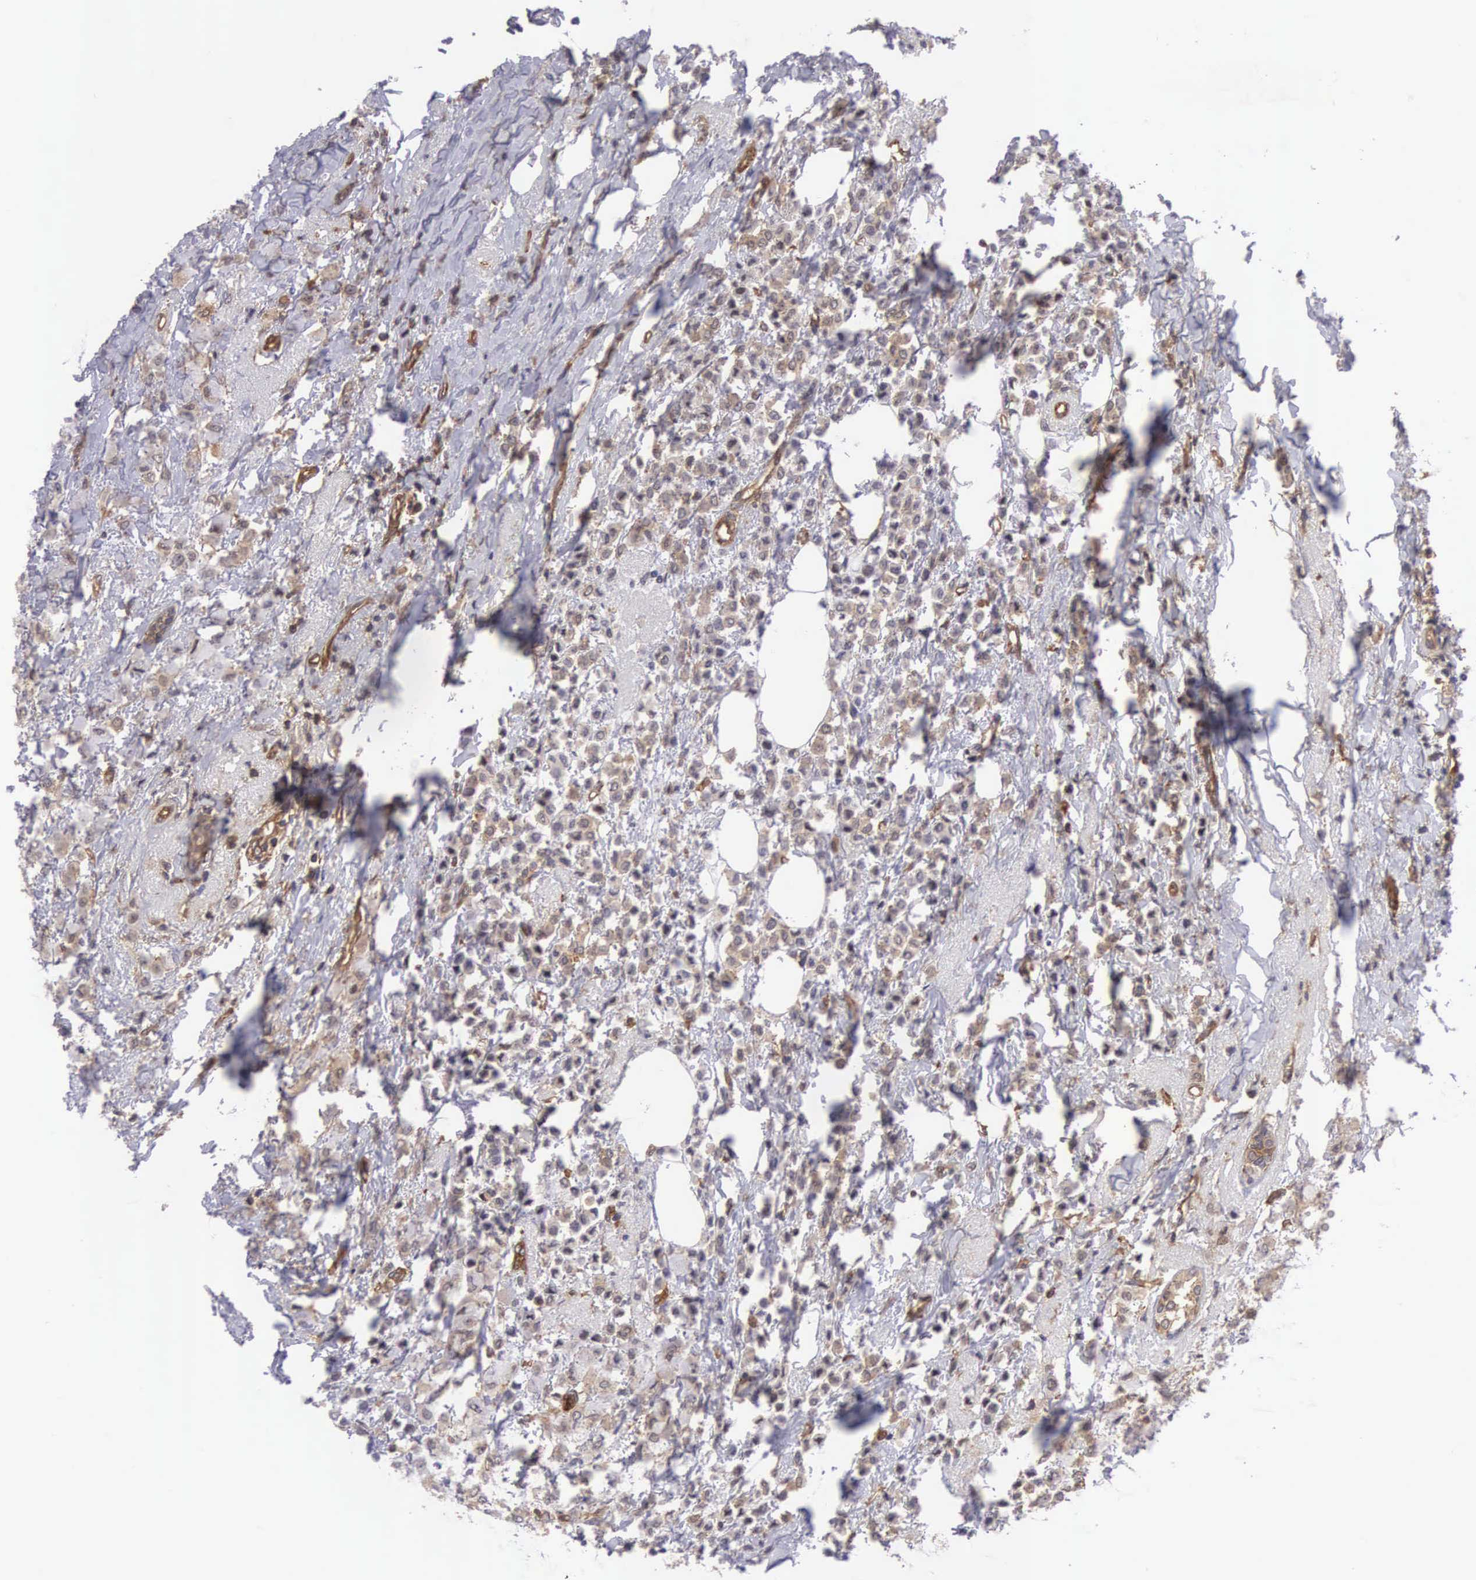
{"staining": {"intensity": "moderate", "quantity": "25%-75%", "location": "cytoplasmic/membranous"}, "tissue": "breast cancer", "cell_type": "Tumor cells", "image_type": "cancer", "snomed": [{"axis": "morphology", "description": "Lobular carcinoma"}, {"axis": "topography", "description": "Breast"}], "caption": "A histopathology image showing moderate cytoplasmic/membranous expression in about 25%-75% of tumor cells in breast cancer (lobular carcinoma), as visualized by brown immunohistochemical staining.", "gene": "EMID1", "patient": {"sex": "female", "age": 85}}